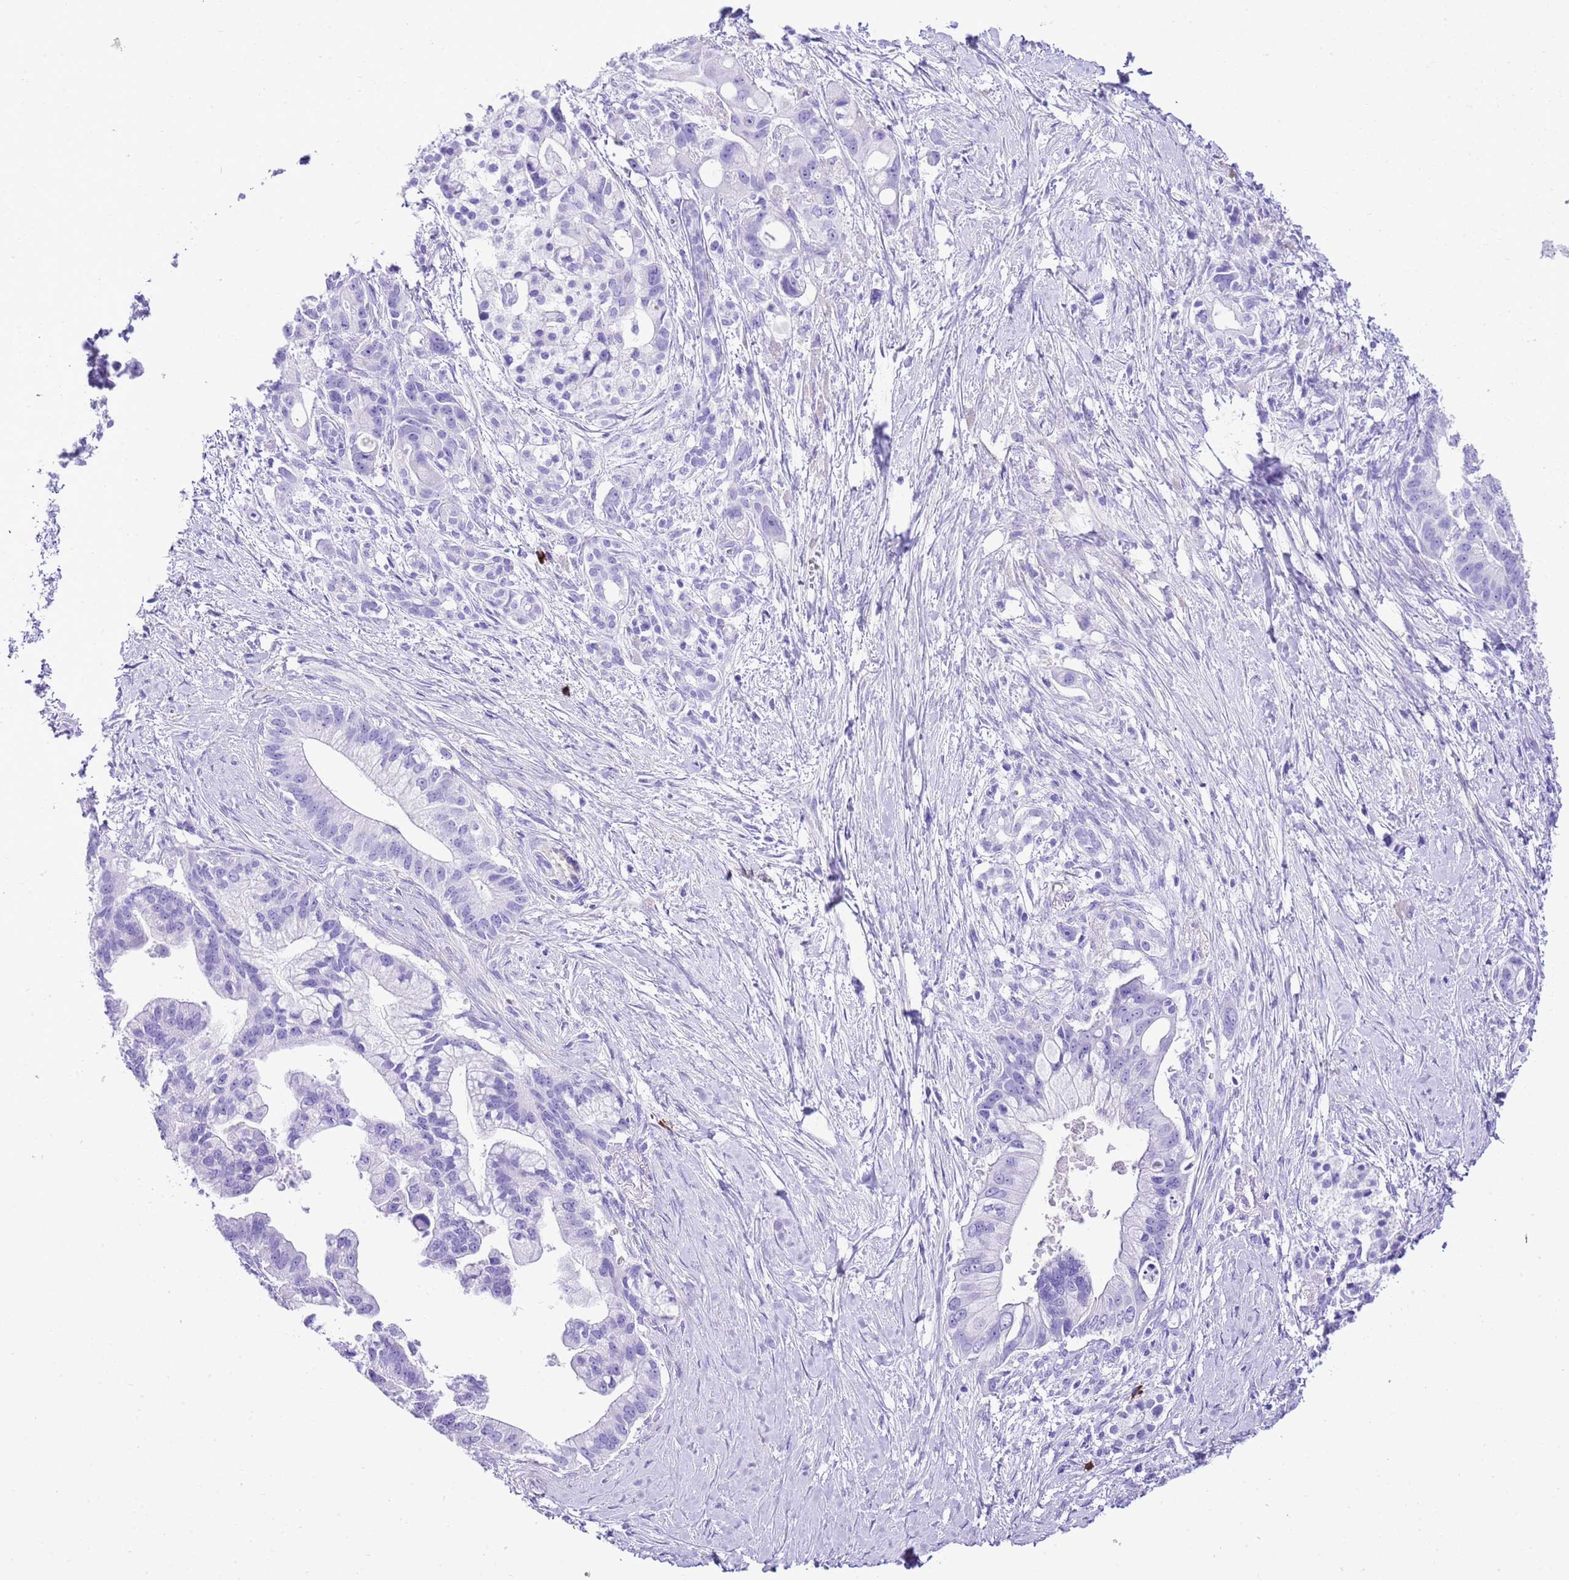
{"staining": {"intensity": "negative", "quantity": "none", "location": "none"}, "tissue": "pancreatic cancer", "cell_type": "Tumor cells", "image_type": "cancer", "snomed": [{"axis": "morphology", "description": "Adenocarcinoma, NOS"}, {"axis": "topography", "description": "Pancreas"}], "caption": "There is no significant expression in tumor cells of adenocarcinoma (pancreatic).", "gene": "KCNC1", "patient": {"sex": "male", "age": 68}}